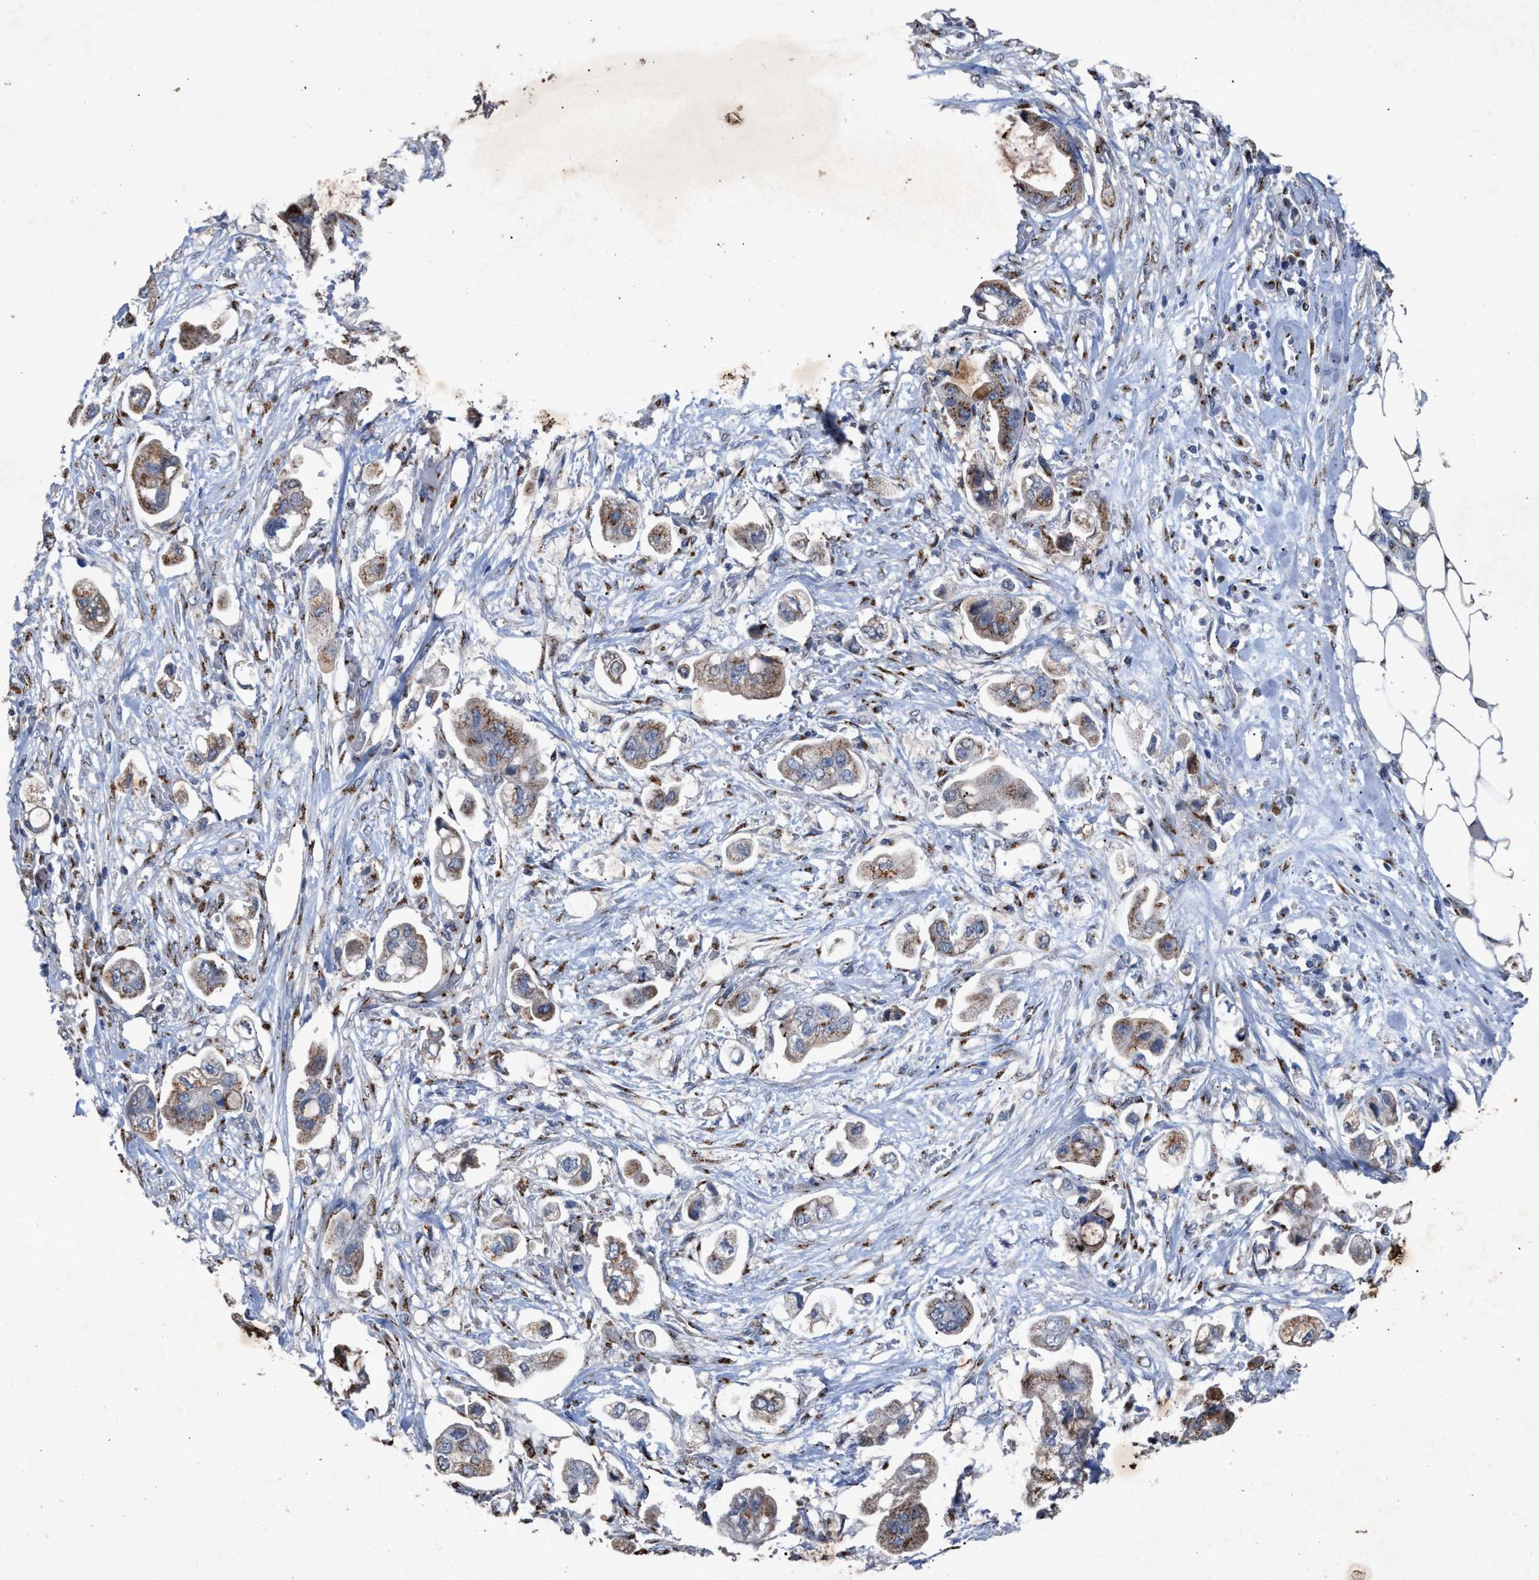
{"staining": {"intensity": "weak", "quantity": "25%-75%", "location": "cytoplasmic/membranous"}, "tissue": "stomach cancer", "cell_type": "Tumor cells", "image_type": "cancer", "snomed": [{"axis": "morphology", "description": "Adenocarcinoma, NOS"}, {"axis": "topography", "description": "Stomach"}], "caption": "Stomach adenocarcinoma was stained to show a protein in brown. There is low levels of weak cytoplasmic/membranous staining in approximately 25%-75% of tumor cells.", "gene": "MAN2A1", "patient": {"sex": "male", "age": 62}}